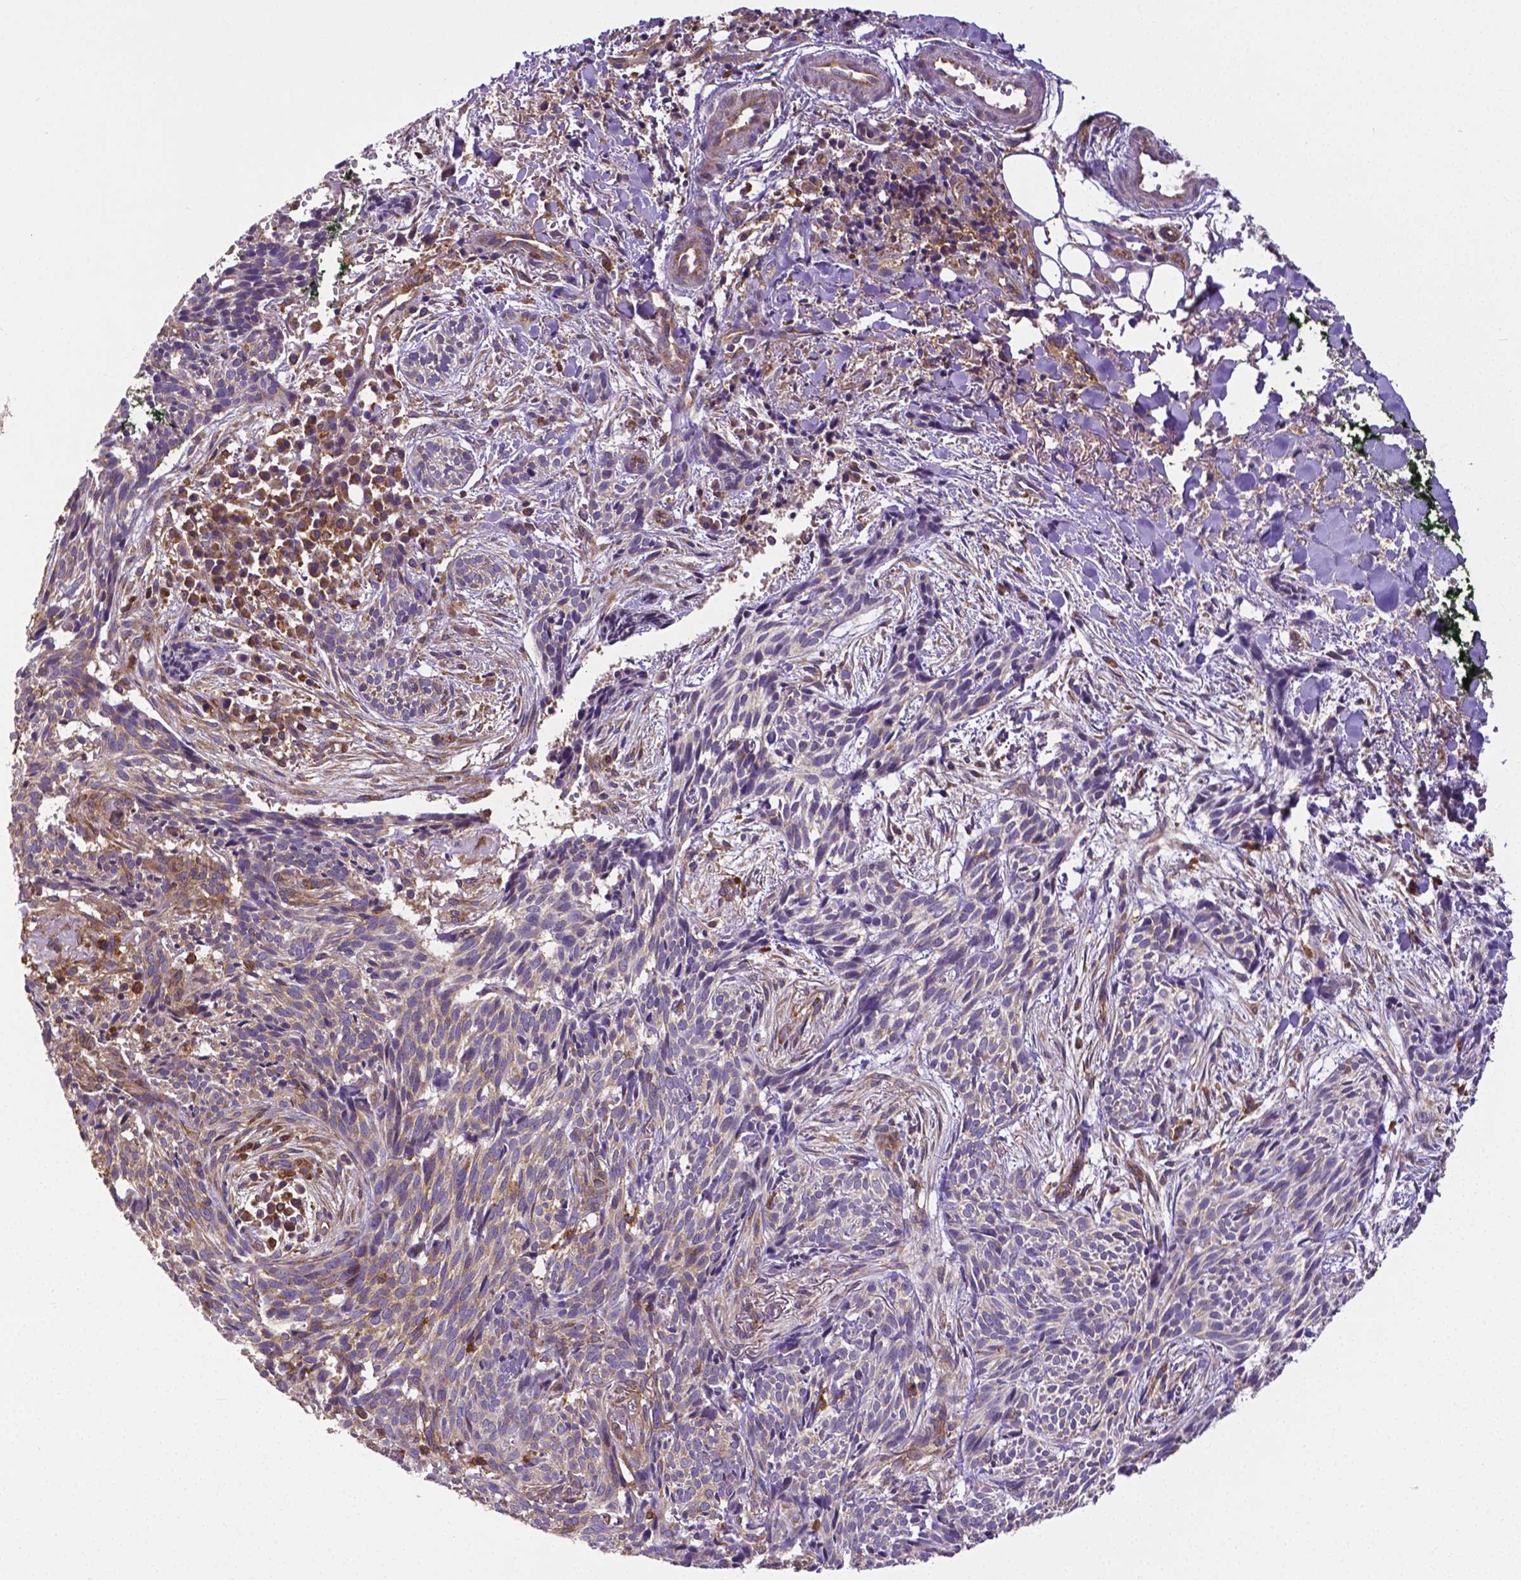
{"staining": {"intensity": "negative", "quantity": "none", "location": "none"}, "tissue": "skin cancer", "cell_type": "Tumor cells", "image_type": "cancer", "snomed": [{"axis": "morphology", "description": "Basal cell carcinoma"}, {"axis": "topography", "description": "Skin"}], "caption": "High power microscopy image of an immunohistochemistry (IHC) image of skin cancer, revealing no significant expression in tumor cells. (Brightfield microscopy of DAB IHC at high magnification).", "gene": "DICER1", "patient": {"sex": "male", "age": 71}}